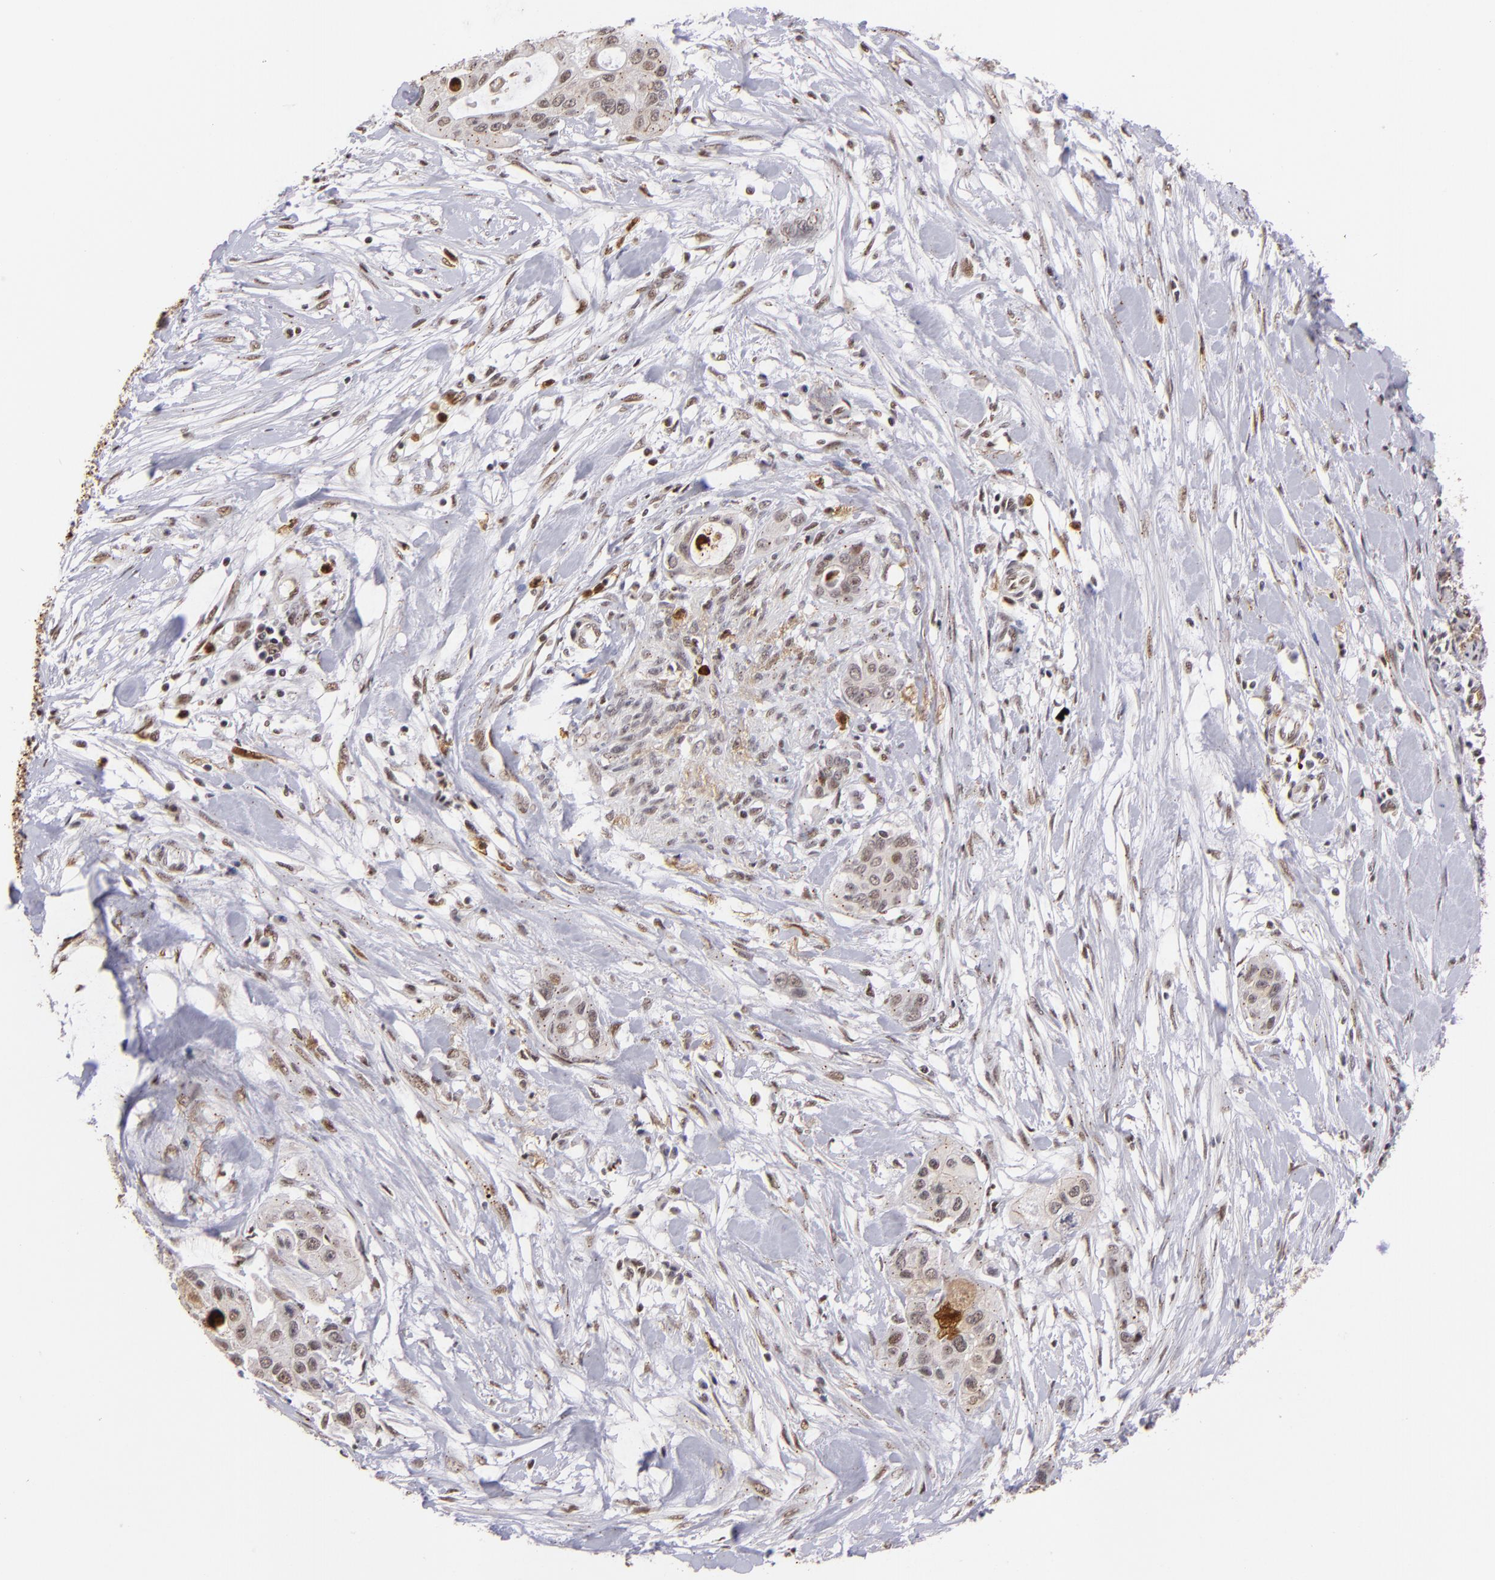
{"staining": {"intensity": "weak", "quantity": "<25%", "location": "cytoplasmic/membranous,nuclear"}, "tissue": "pancreatic cancer", "cell_type": "Tumor cells", "image_type": "cancer", "snomed": [{"axis": "morphology", "description": "Adenocarcinoma, NOS"}, {"axis": "topography", "description": "Pancreas"}], "caption": "Photomicrograph shows no significant protein positivity in tumor cells of pancreatic cancer (adenocarcinoma).", "gene": "RXRG", "patient": {"sex": "female", "age": 60}}